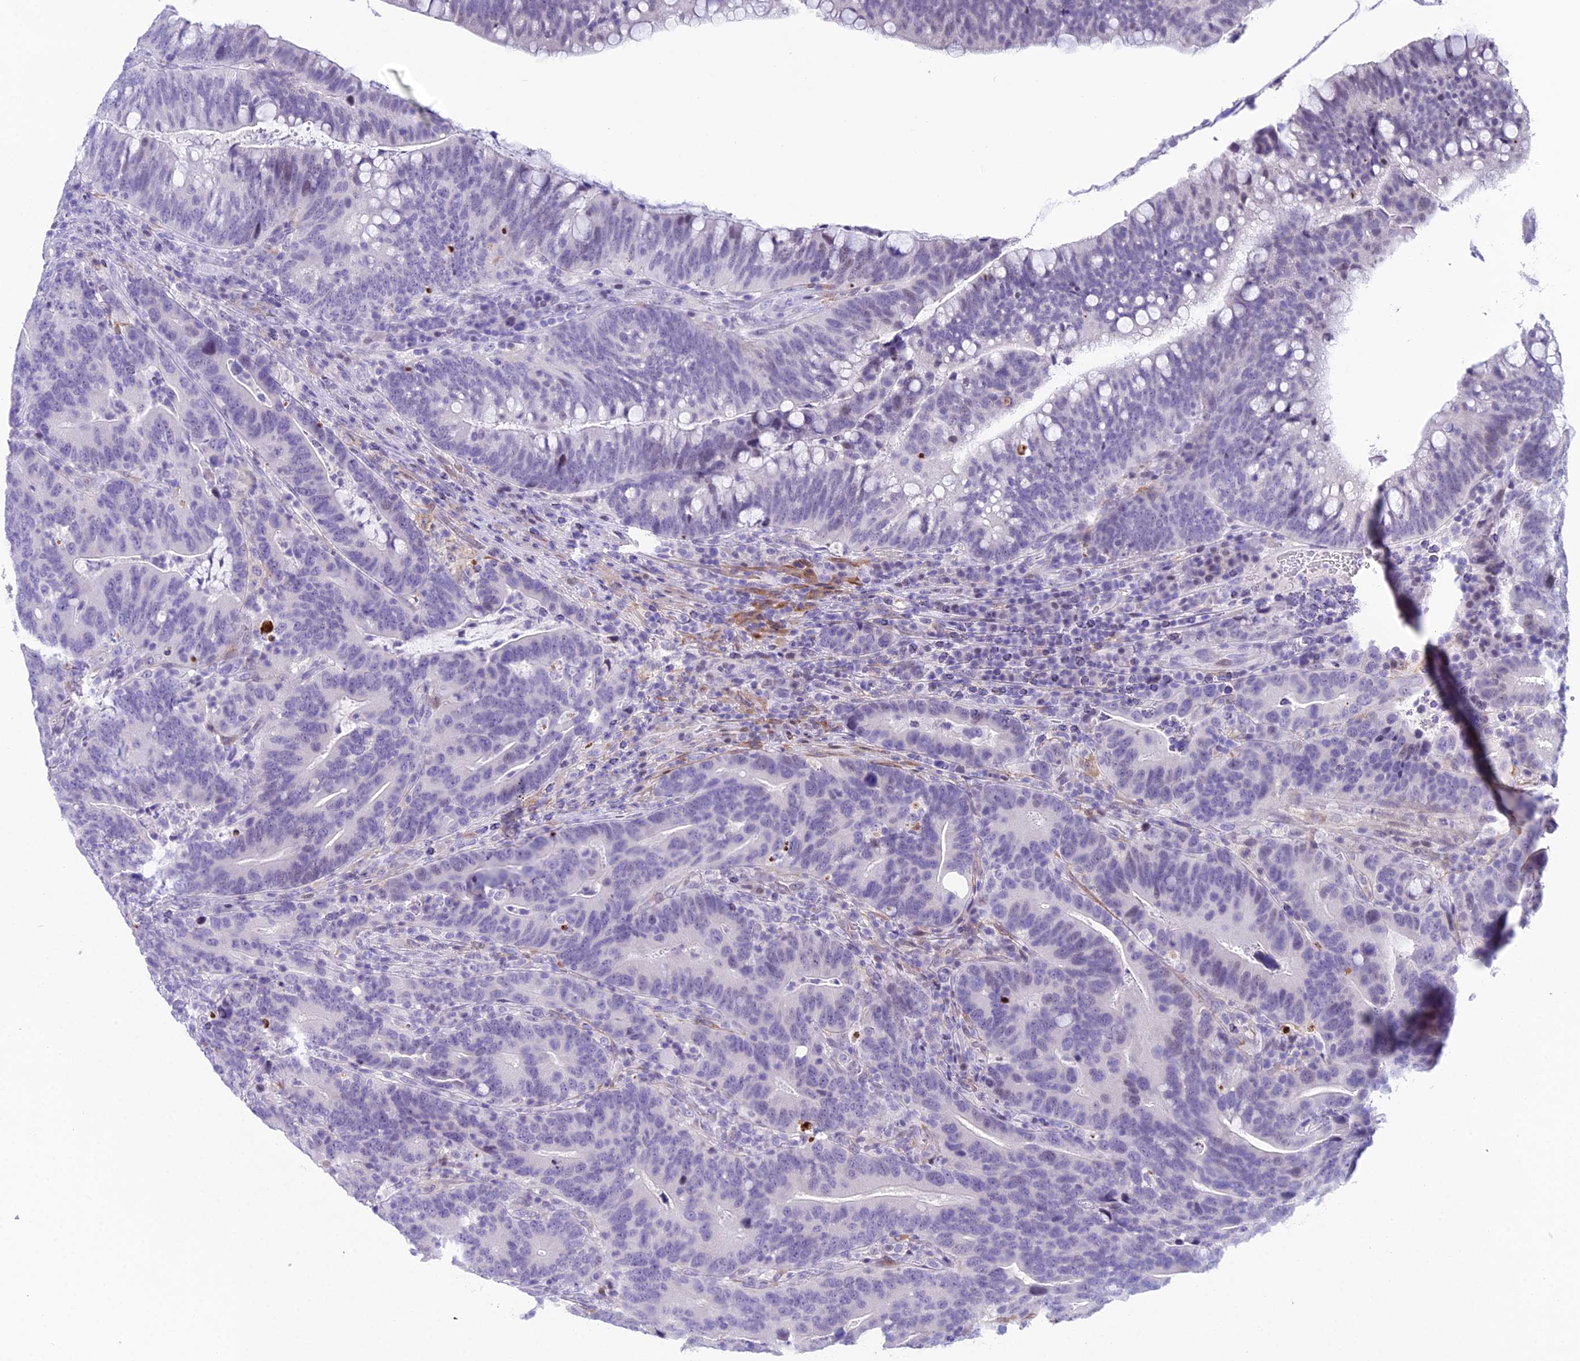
{"staining": {"intensity": "weak", "quantity": "<25%", "location": "nuclear"}, "tissue": "colorectal cancer", "cell_type": "Tumor cells", "image_type": "cancer", "snomed": [{"axis": "morphology", "description": "Adenocarcinoma, NOS"}, {"axis": "topography", "description": "Colon"}], "caption": "High magnification brightfield microscopy of colorectal cancer stained with DAB (brown) and counterstained with hematoxylin (blue): tumor cells show no significant expression.", "gene": "CC2D2A", "patient": {"sex": "female", "age": 66}}